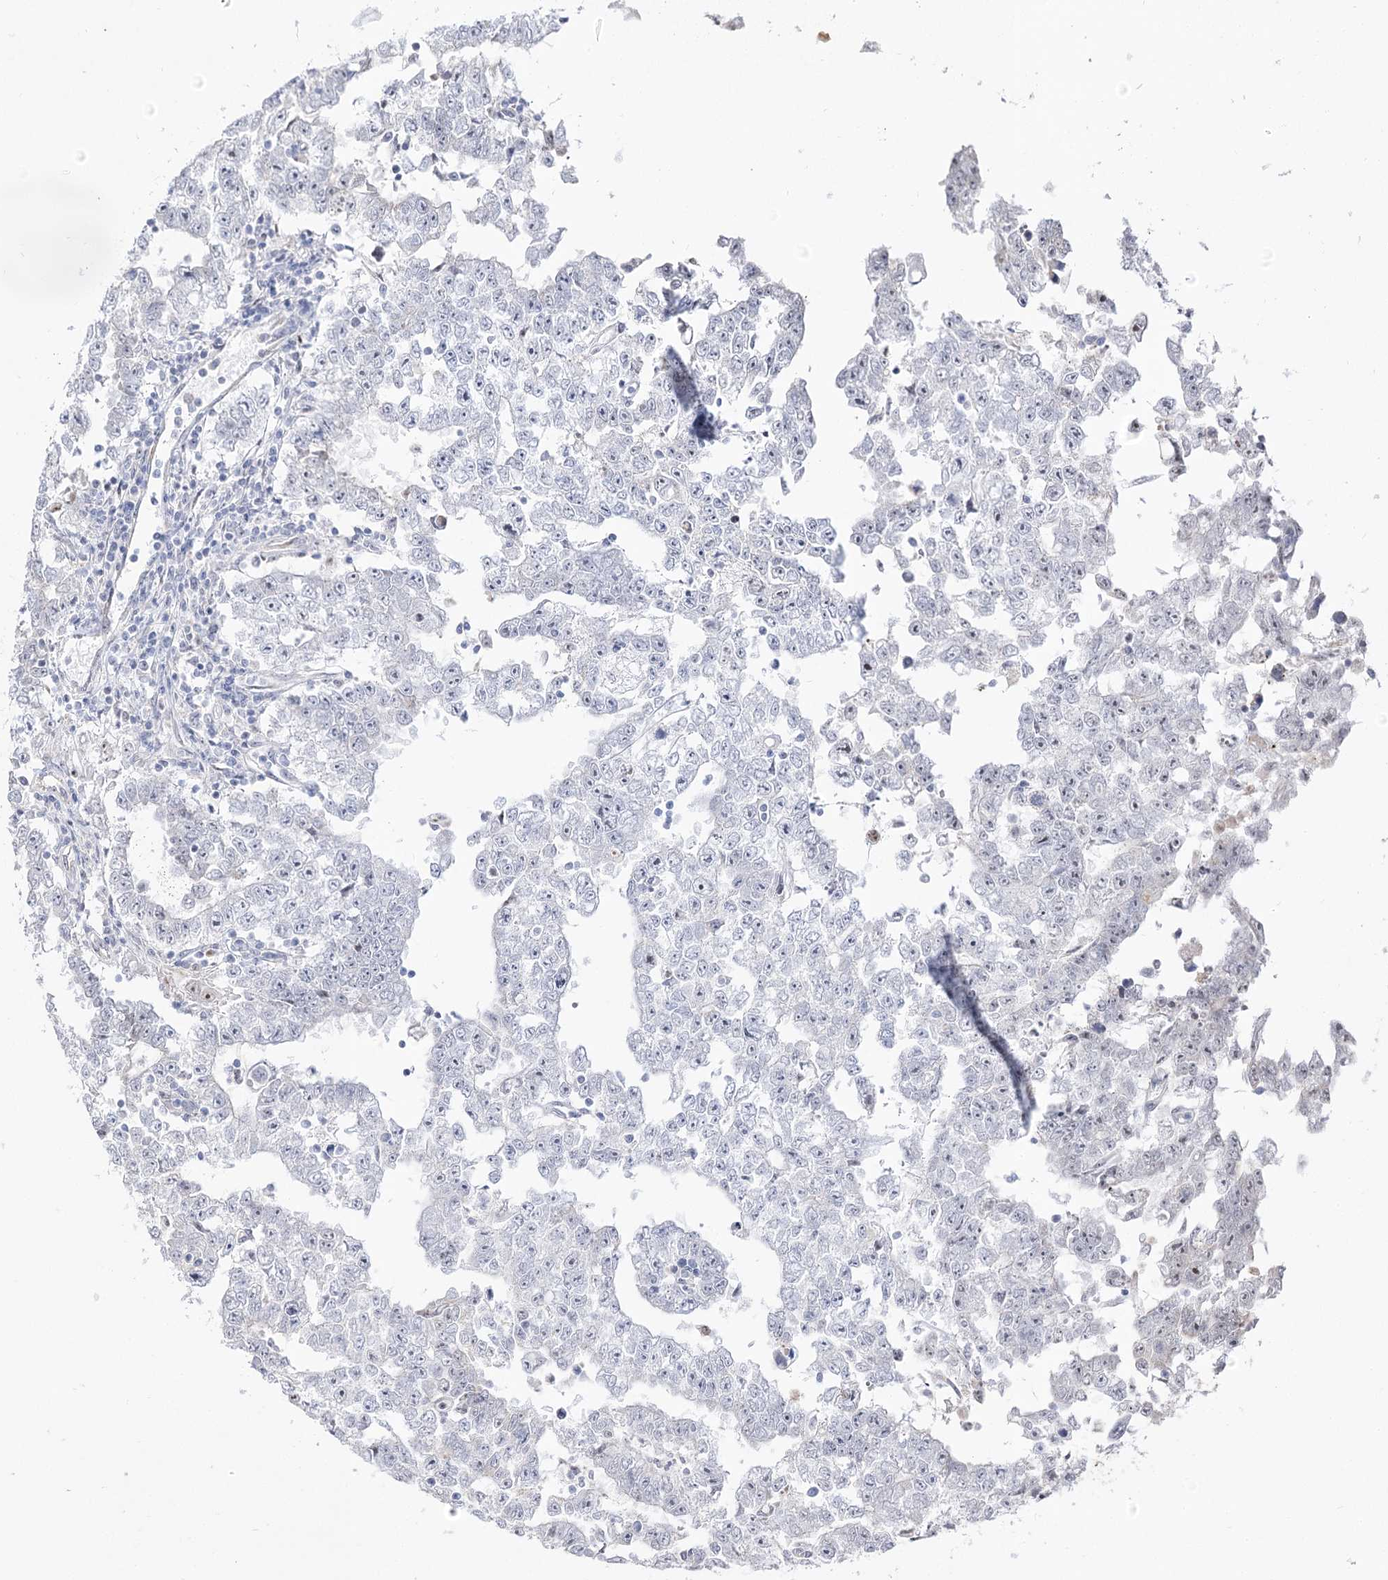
{"staining": {"intensity": "negative", "quantity": "none", "location": "none"}, "tissue": "testis cancer", "cell_type": "Tumor cells", "image_type": "cancer", "snomed": [{"axis": "morphology", "description": "Carcinoma, Embryonal, NOS"}, {"axis": "topography", "description": "Testis"}], "caption": "Embryonal carcinoma (testis) was stained to show a protein in brown. There is no significant staining in tumor cells.", "gene": "DDX50", "patient": {"sex": "male", "age": 25}}